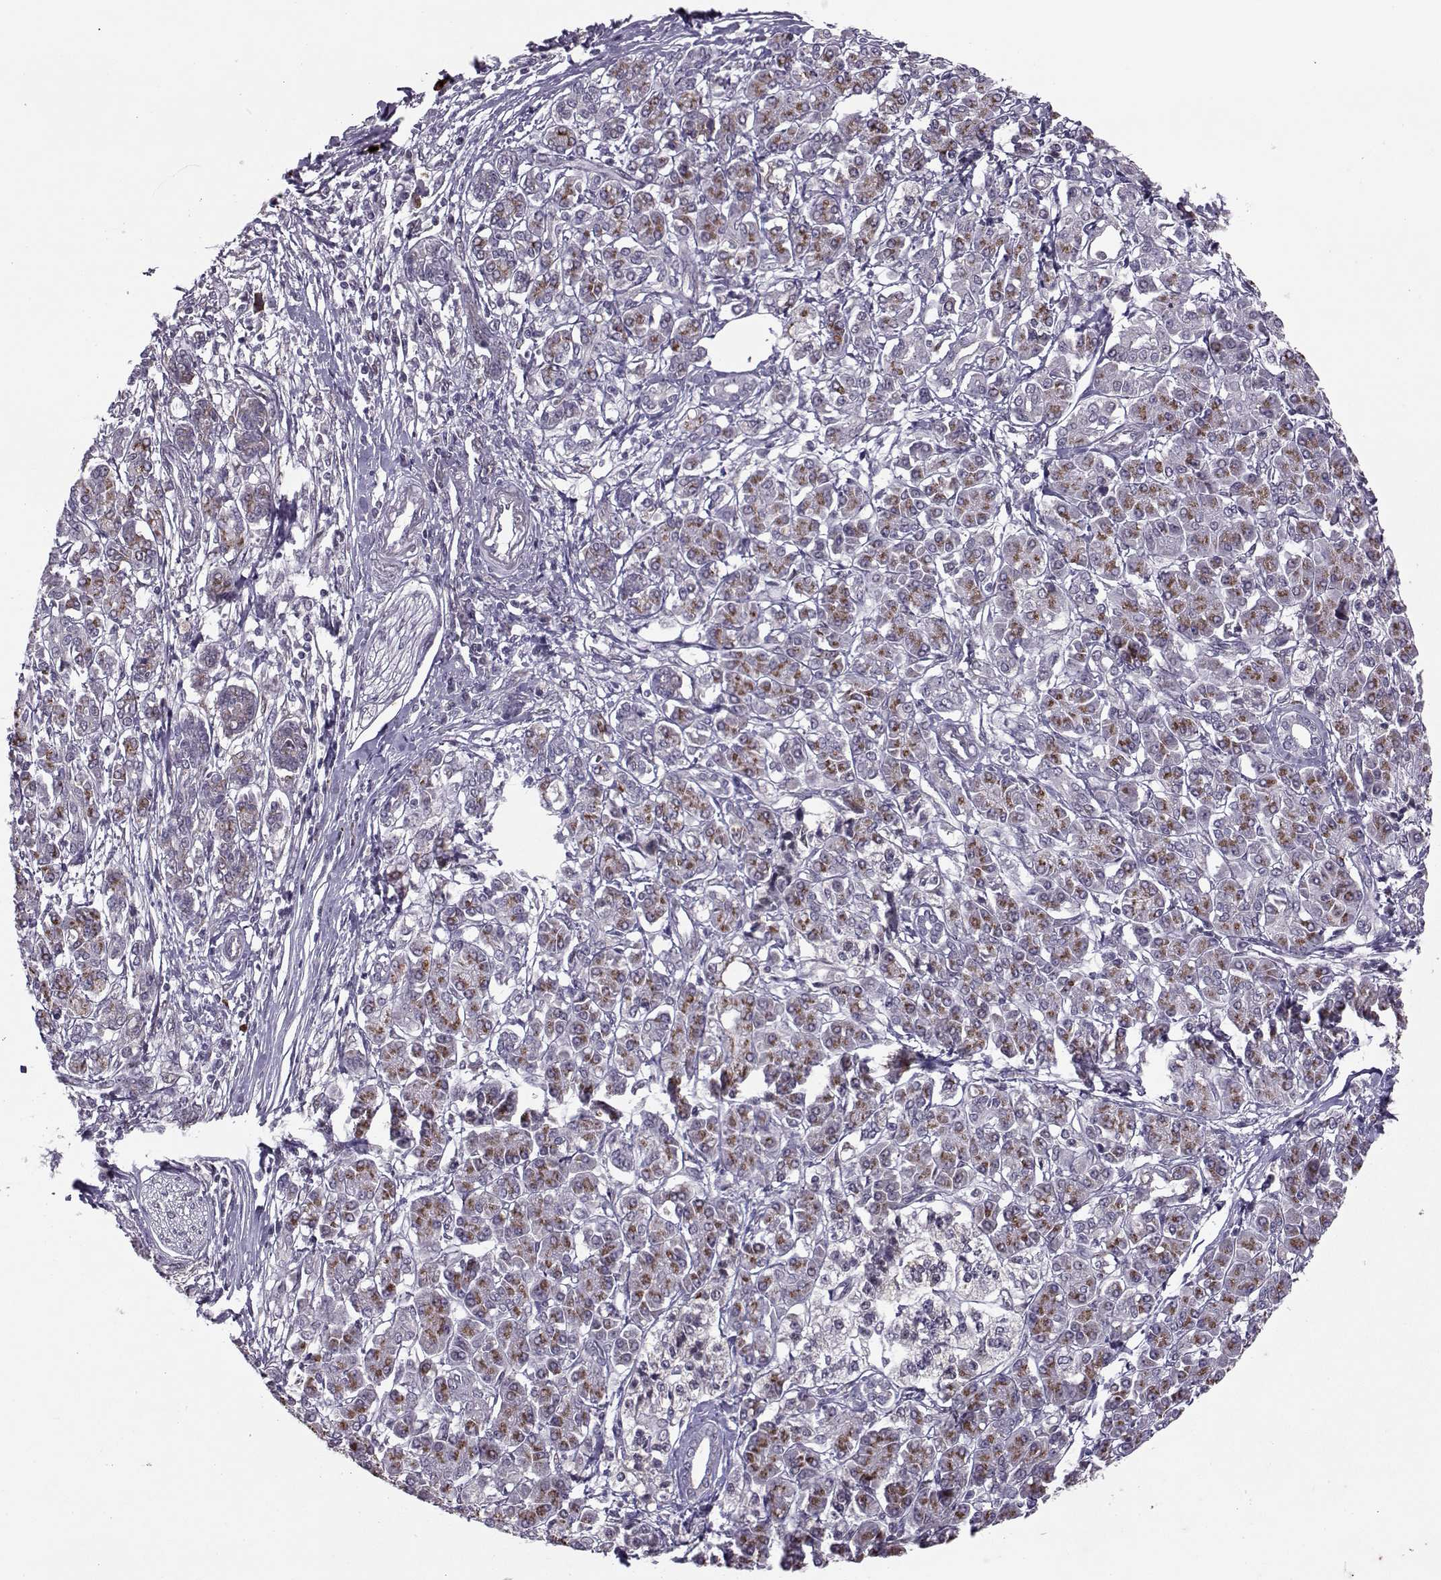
{"staining": {"intensity": "moderate", "quantity": "25%-75%", "location": "cytoplasmic/membranous"}, "tissue": "pancreatic cancer", "cell_type": "Tumor cells", "image_type": "cancer", "snomed": [{"axis": "morphology", "description": "Adenocarcinoma, NOS"}, {"axis": "topography", "description": "Pancreas"}], "caption": "There is medium levels of moderate cytoplasmic/membranous staining in tumor cells of pancreatic cancer, as demonstrated by immunohistochemical staining (brown color).", "gene": "CDK4", "patient": {"sex": "female", "age": 68}}